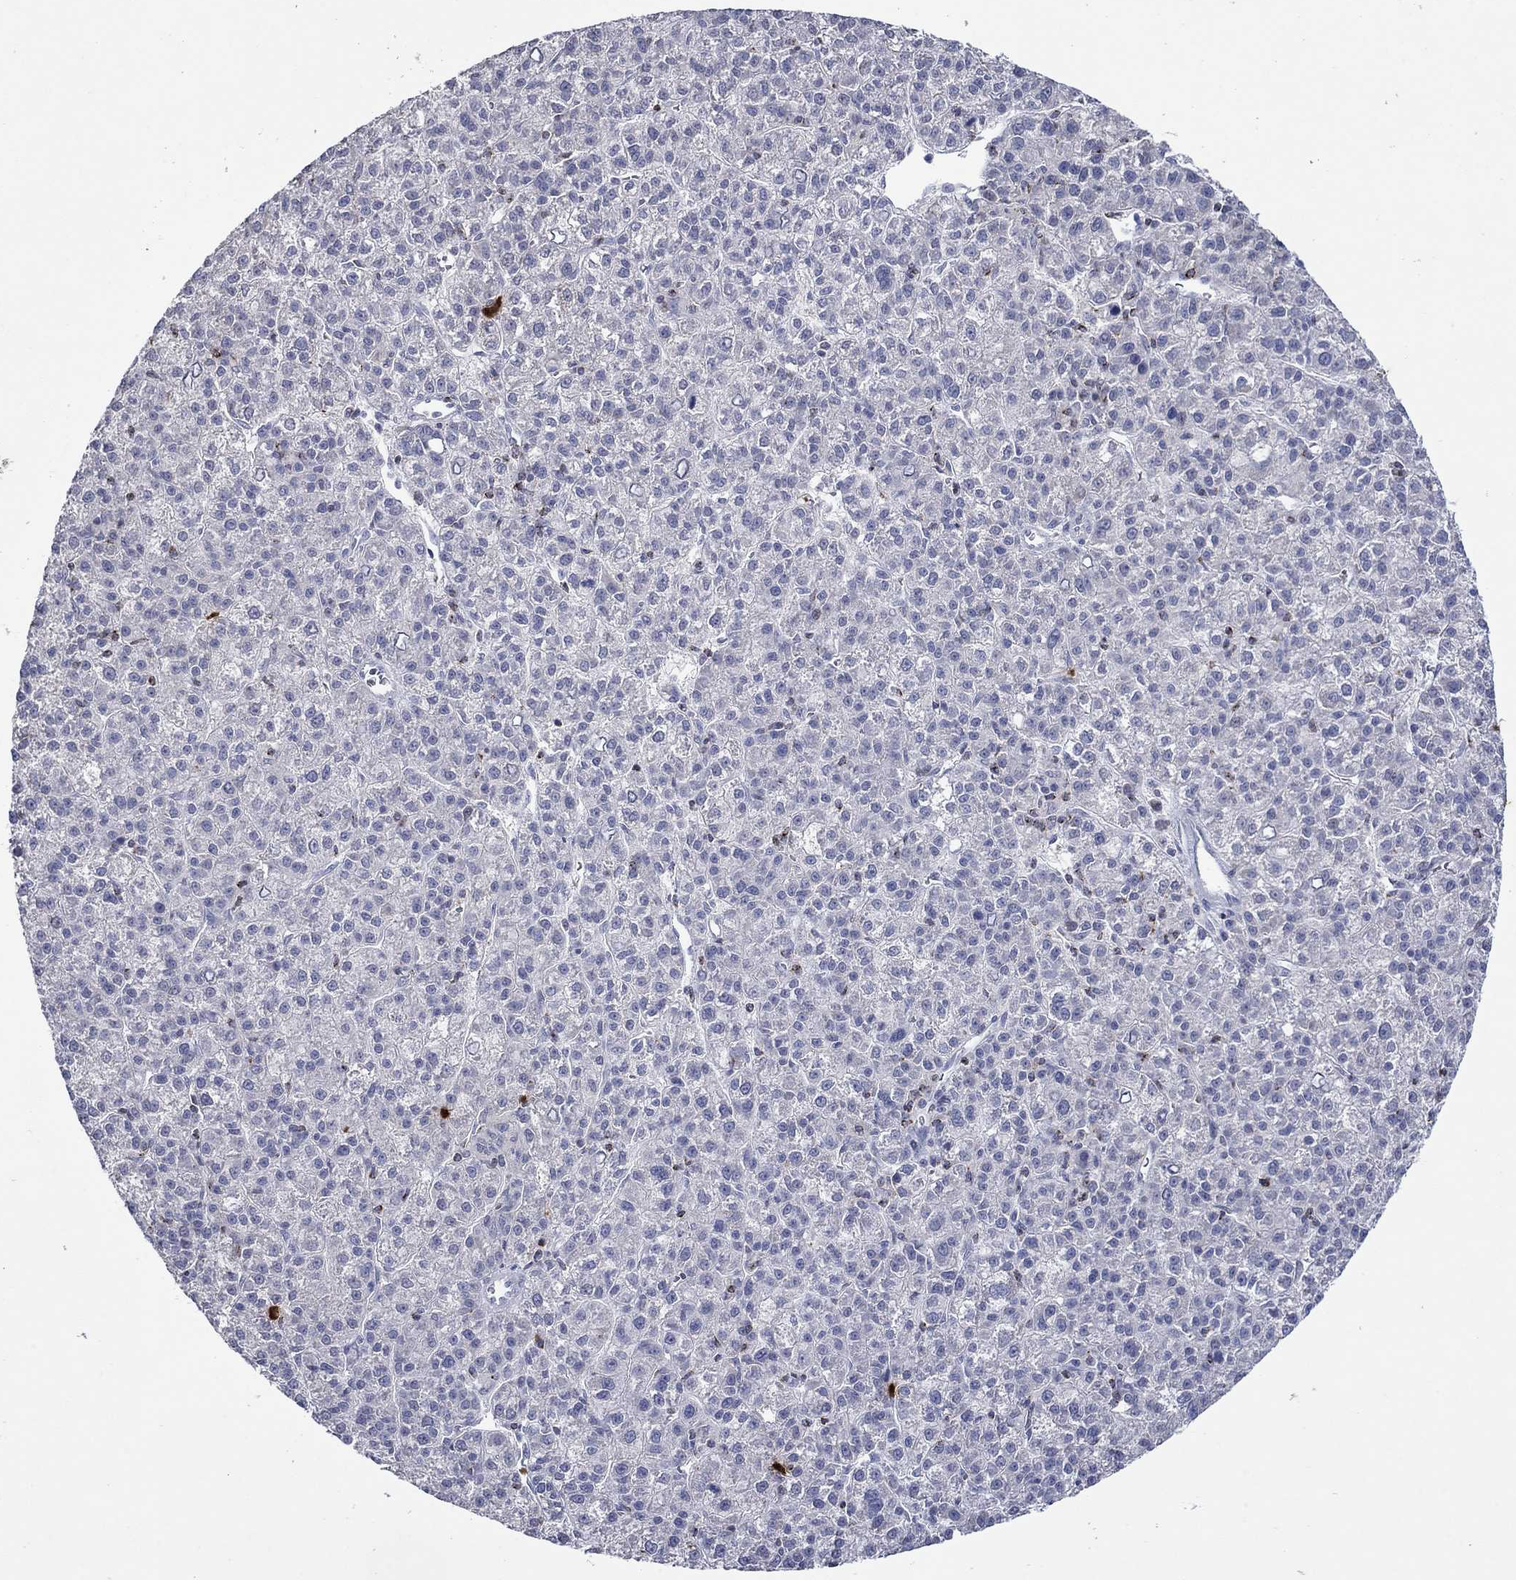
{"staining": {"intensity": "negative", "quantity": "none", "location": "none"}, "tissue": "liver cancer", "cell_type": "Tumor cells", "image_type": "cancer", "snomed": [{"axis": "morphology", "description": "Carcinoma, Hepatocellular, NOS"}, {"axis": "topography", "description": "Liver"}], "caption": "Immunohistochemistry (IHC) photomicrograph of neoplastic tissue: human hepatocellular carcinoma (liver) stained with DAB (3,3'-diaminobenzidine) demonstrates no significant protein positivity in tumor cells.", "gene": "CCL5", "patient": {"sex": "female", "age": 60}}